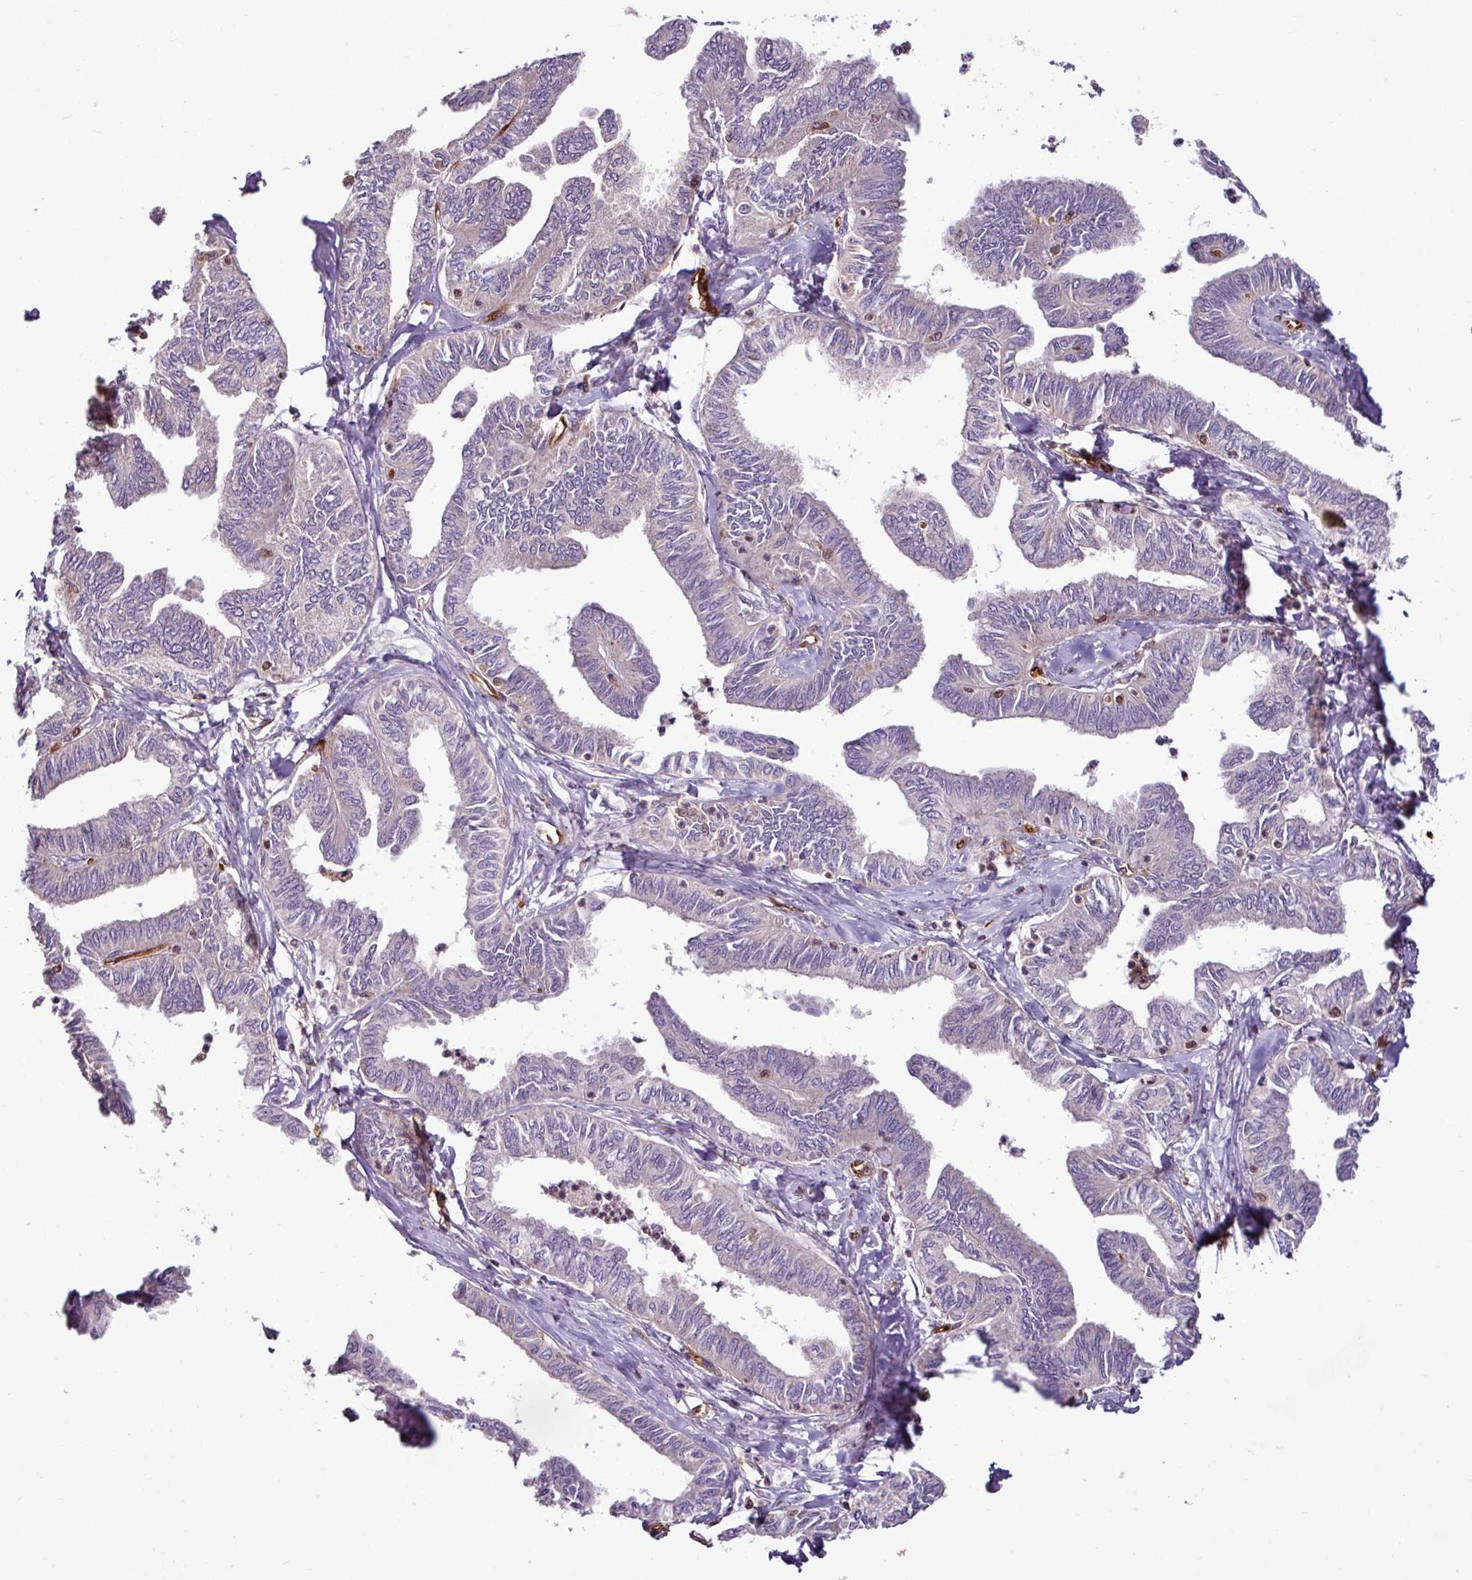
{"staining": {"intensity": "negative", "quantity": "none", "location": "none"}, "tissue": "ovarian cancer", "cell_type": "Tumor cells", "image_type": "cancer", "snomed": [{"axis": "morphology", "description": "Carcinoma, endometroid"}, {"axis": "topography", "description": "Ovary"}], "caption": "IHC micrograph of ovarian endometroid carcinoma stained for a protein (brown), which reveals no expression in tumor cells.", "gene": "ZNF106", "patient": {"sex": "female", "age": 70}}